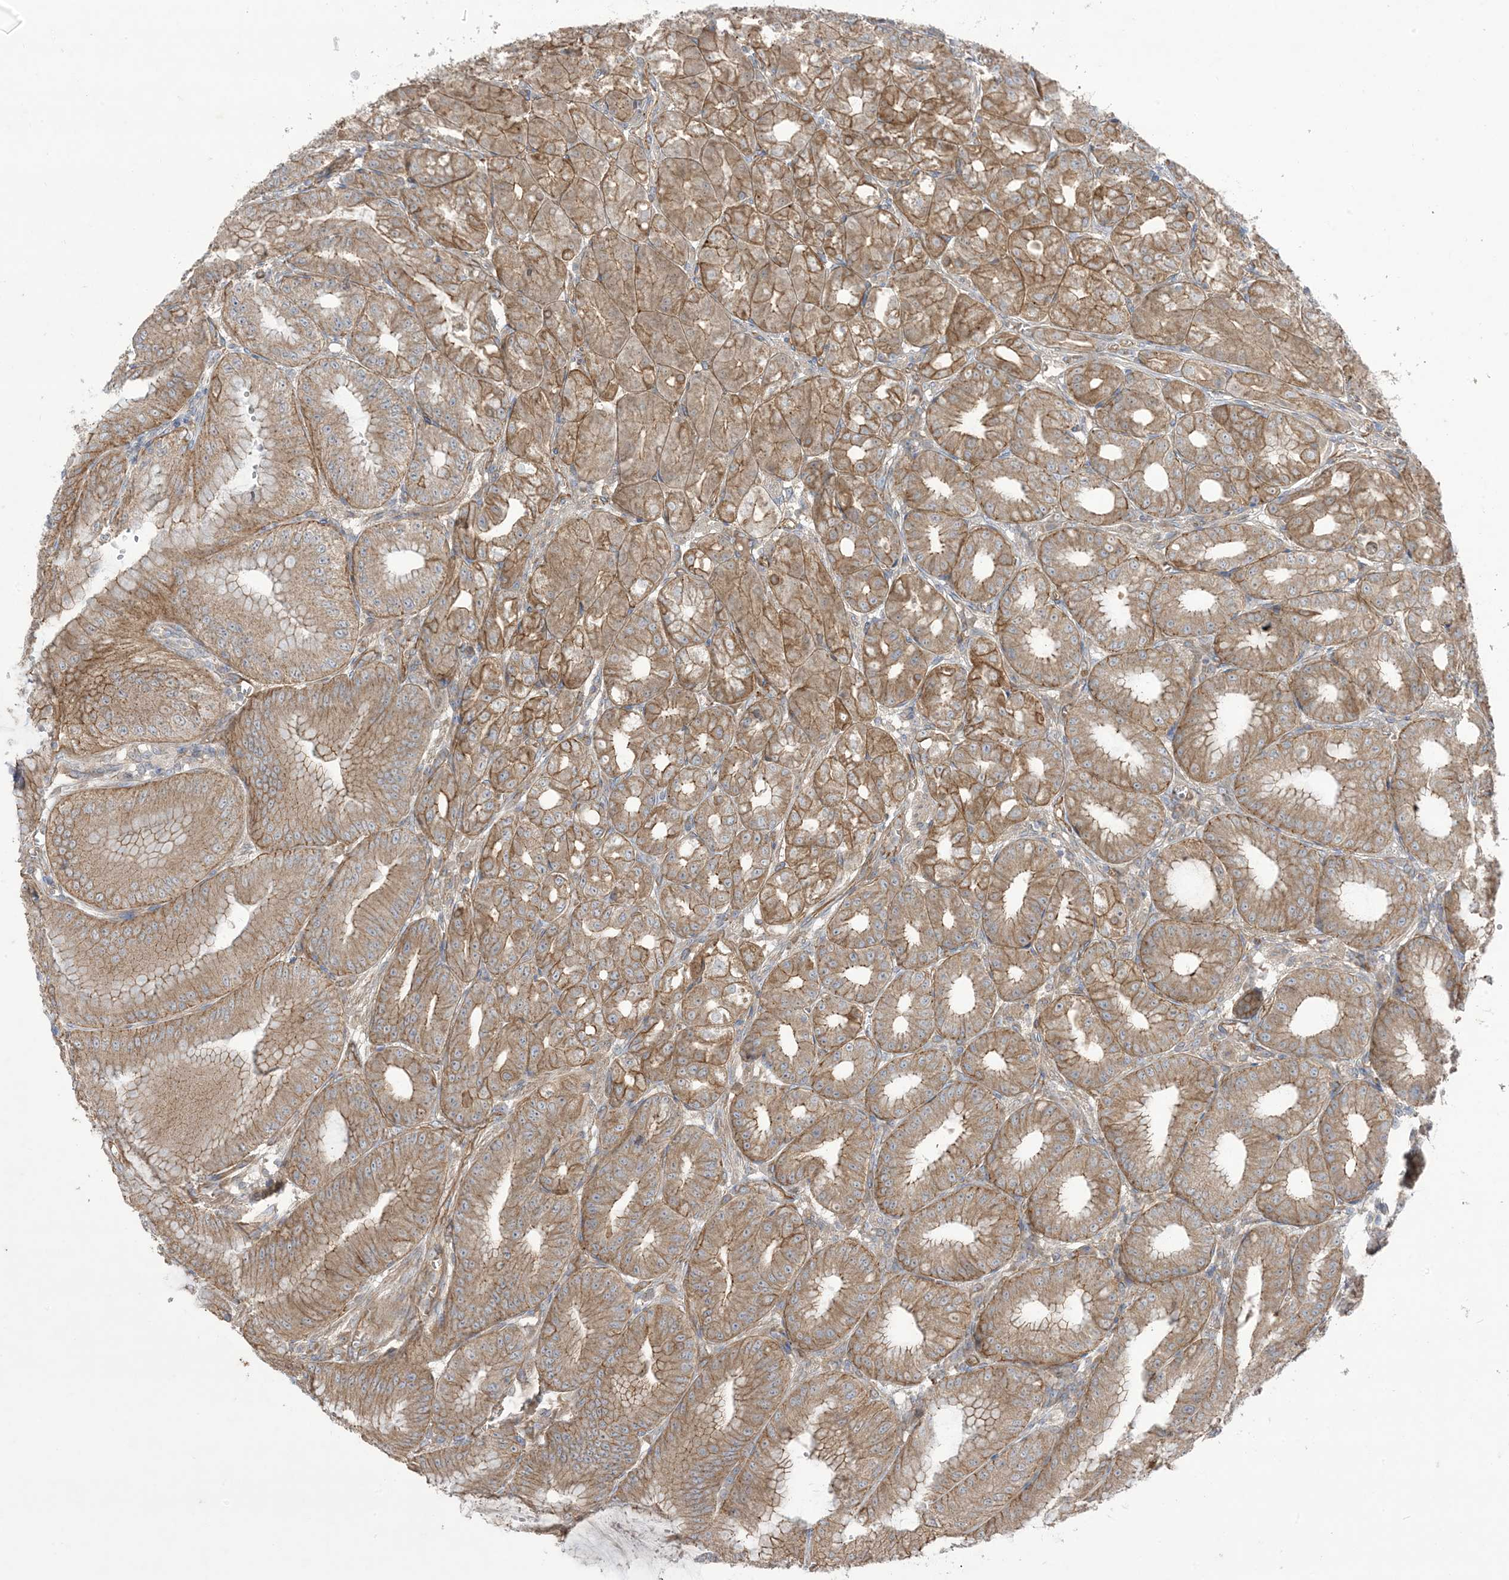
{"staining": {"intensity": "moderate", "quantity": ">75%", "location": "cytoplasmic/membranous"}, "tissue": "stomach", "cell_type": "Glandular cells", "image_type": "normal", "snomed": [{"axis": "morphology", "description": "Normal tissue, NOS"}, {"axis": "topography", "description": "Stomach, lower"}], "caption": "The photomicrograph displays staining of normal stomach, revealing moderate cytoplasmic/membranous protein staining (brown color) within glandular cells. The staining was performed using DAB, with brown indicating positive protein expression. Nuclei are stained blue with hematoxylin.", "gene": "CCNY", "patient": {"sex": "male", "age": 71}}